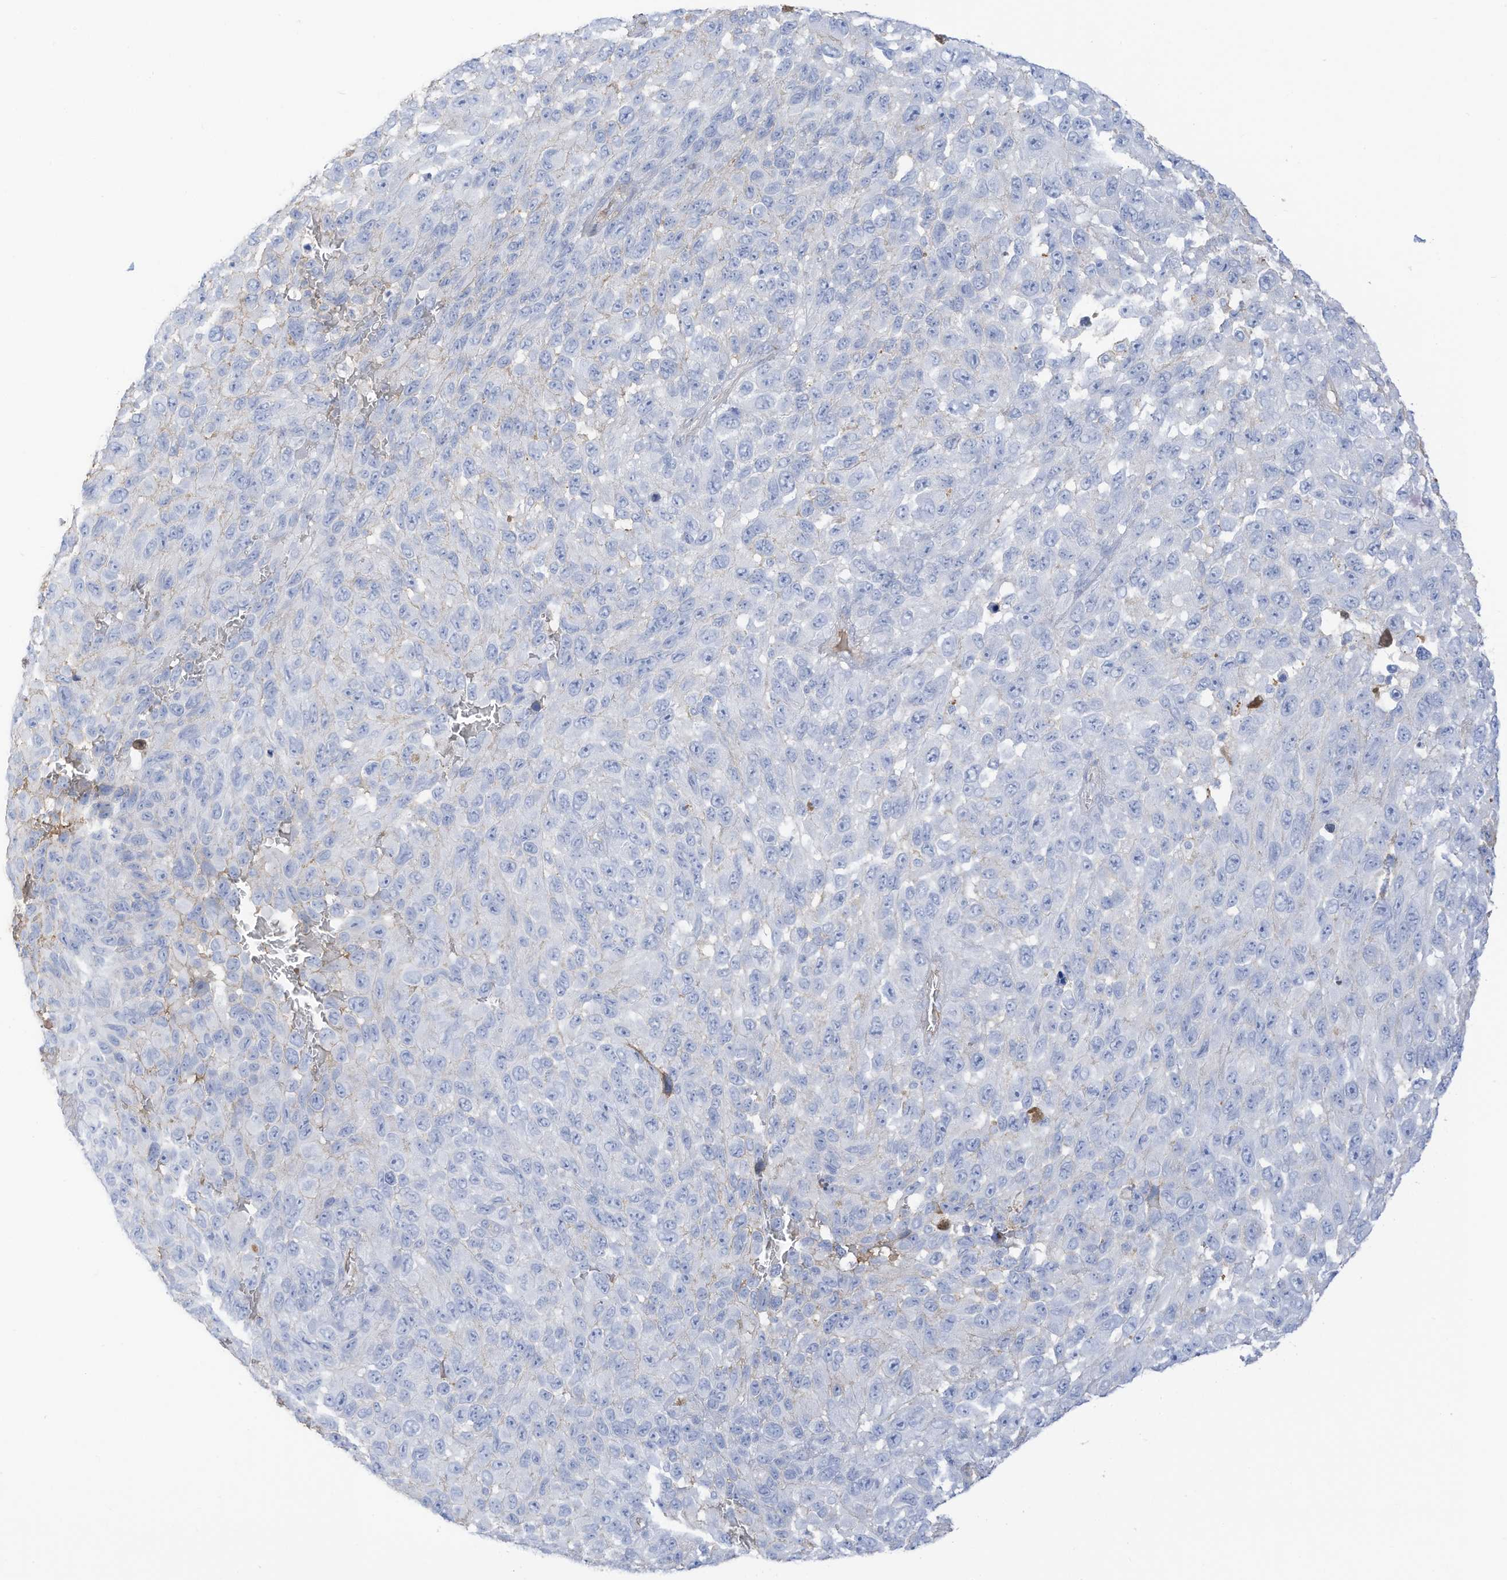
{"staining": {"intensity": "negative", "quantity": "none", "location": "none"}, "tissue": "melanoma", "cell_type": "Tumor cells", "image_type": "cancer", "snomed": [{"axis": "morphology", "description": "Malignant melanoma, NOS"}, {"axis": "topography", "description": "Skin"}], "caption": "Photomicrograph shows no significant protein expression in tumor cells of malignant melanoma.", "gene": "HSD17B13", "patient": {"sex": "female", "age": 96}}